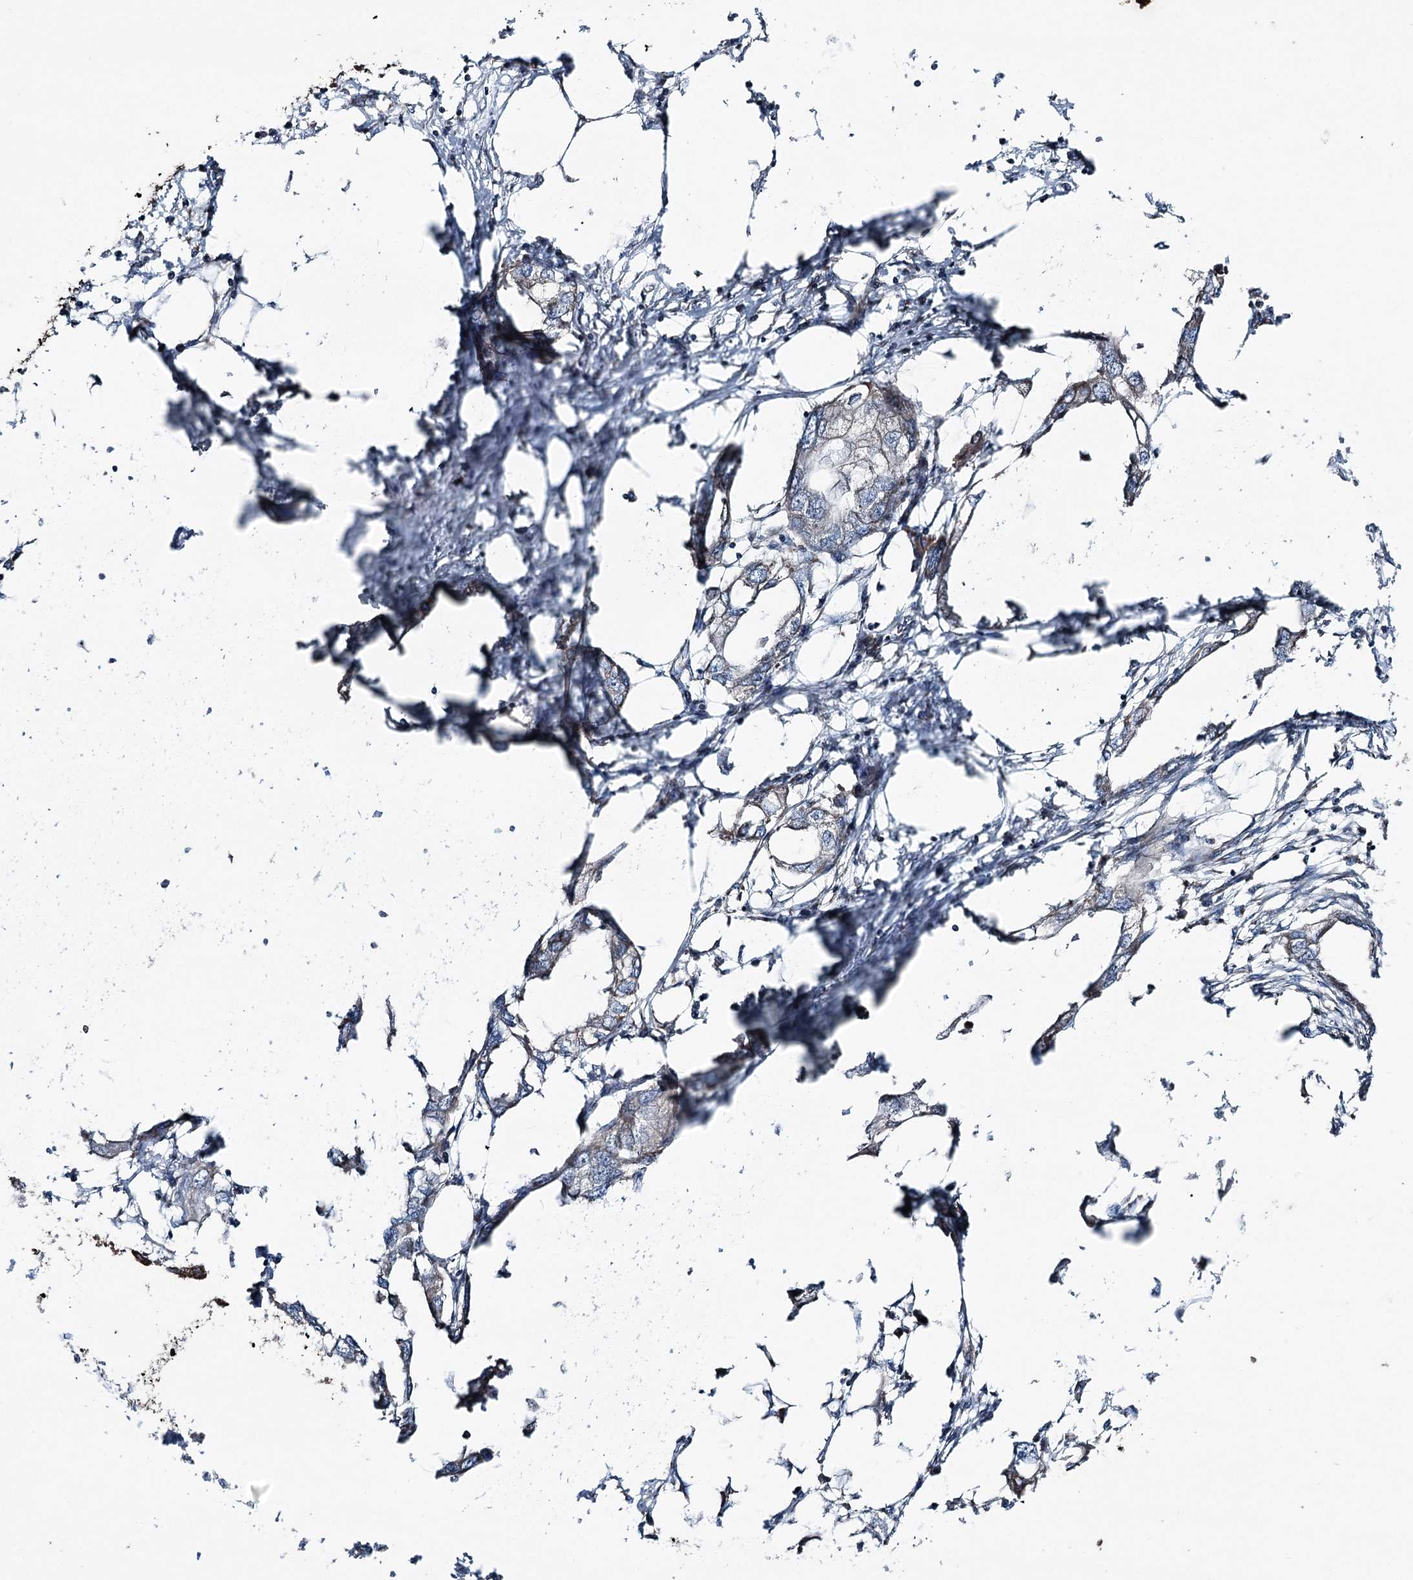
{"staining": {"intensity": "negative", "quantity": "none", "location": "none"}, "tissue": "endometrial cancer", "cell_type": "Tumor cells", "image_type": "cancer", "snomed": [{"axis": "morphology", "description": "Adenocarcinoma, NOS"}, {"axis": "morphology", "description": "Adenocarcinoma, metastatic, NOS"}, {"axis": "topography", "description": "Adipose tissue"}, {"axis": "topography", "description": "Endometrium"}], "caption": "Tumor cells show no significant protein expression in endometrial metastatic adenocarcinoma.", "gene": "UCN3", "patient": {"sex": "female", "age": 67}}